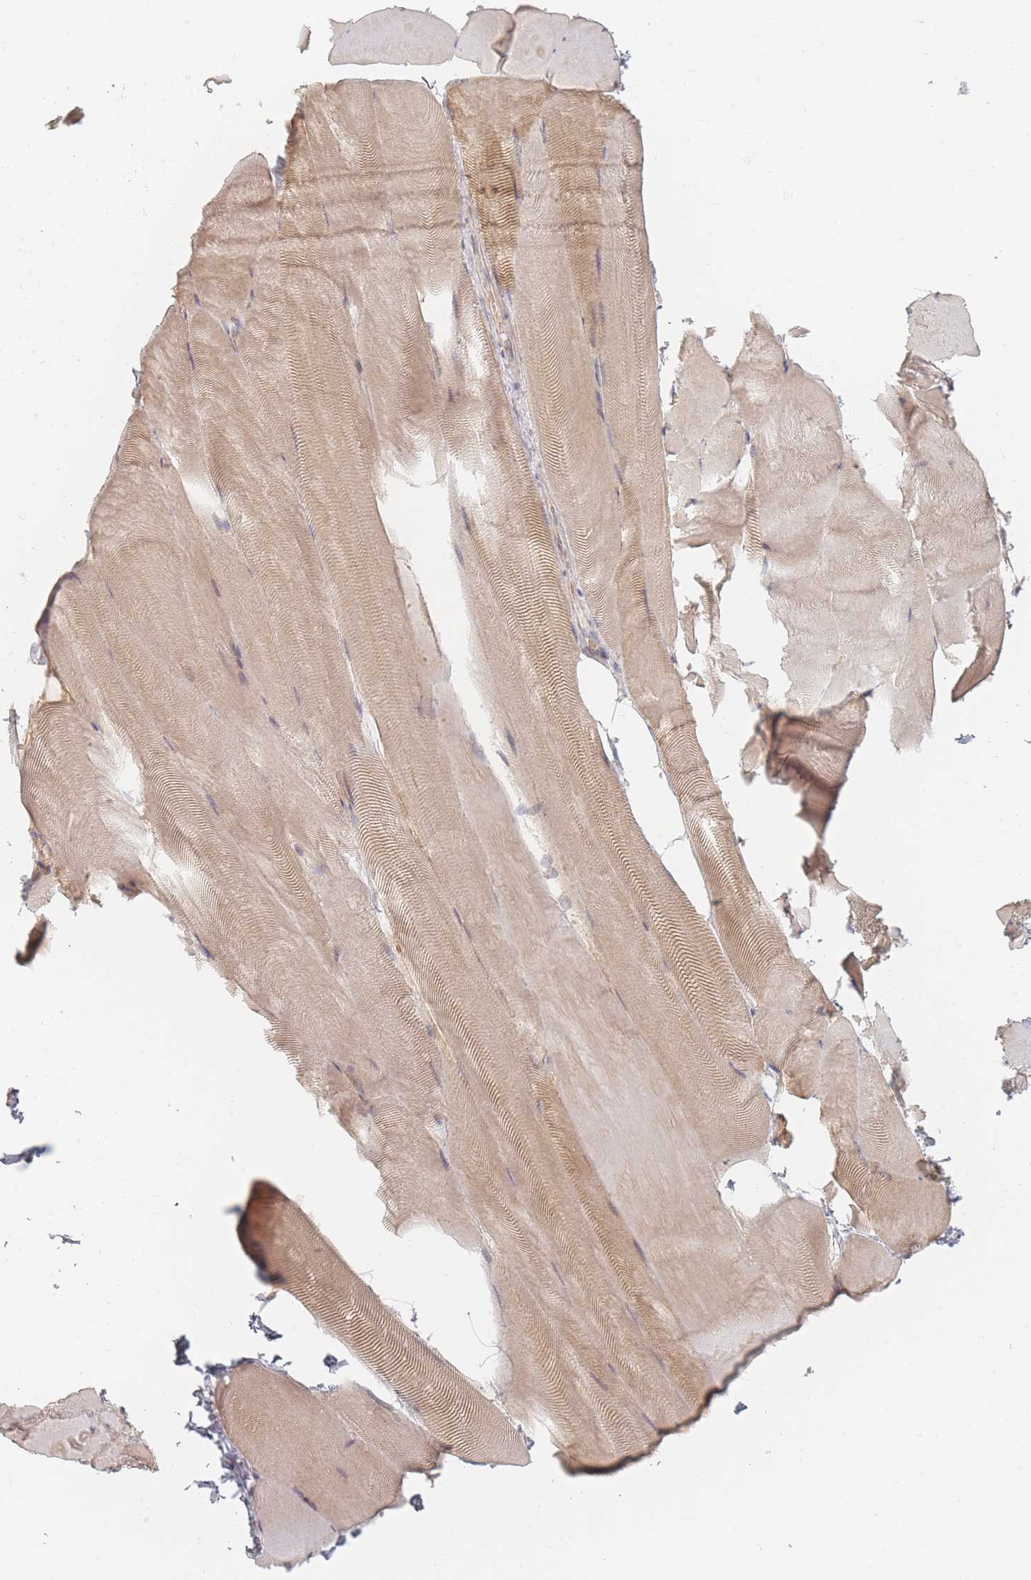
{"staining": {"intensity": "moderate", "quantity": "25%-75%", "location": "cytoplasmic/membranous"}, "tissue": "skeletal muscle", "cell_type": "Myocytes", "image_type": "normal", "snomed": [{"axis": "morphology", "description": "Normal tissue, NOS"}, {"axis": "topography", "description": "Skeletal muscle"}], "caption": "This is an image of immunohistochemistry (IHC) staining of benign skeletal muscle, which shows moderate positivity in the cytoplasmic/membranous of myocytes.", "gene": "ZKSCAN7", "patient": {"sex": "female", "age": 64}}